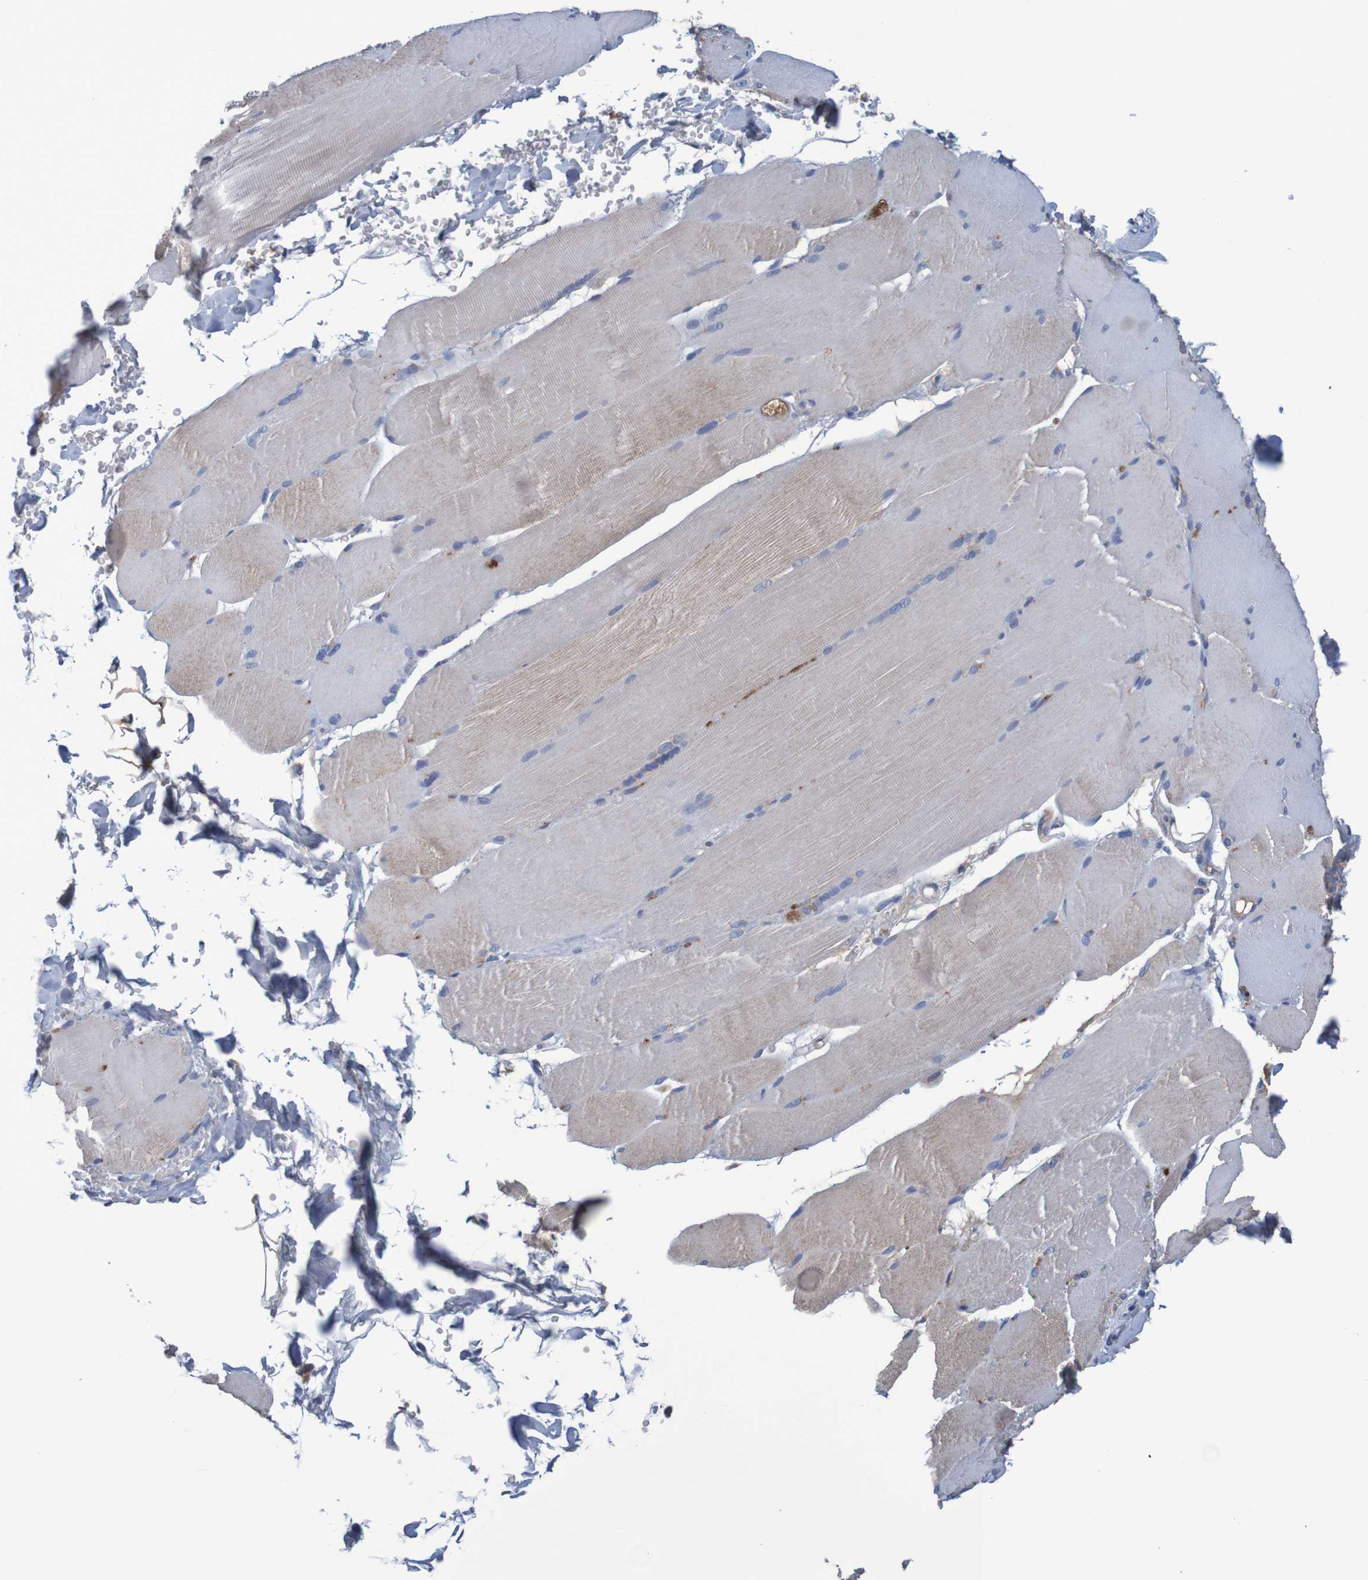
{"staining": {"intensity": "weak", "quantity": ">75%", "location": "cytoplasmic/membranous"}, "tissue": "skeletal muscle", "cell_type": "Myocytes", "image_type": "normal", "snomed": [{"axis": "morphology", "description": "Normal tissue, NOS"}, {"axis": "topography", "description": "Skin"}, {"axis": "topography", "description": "Skeletal muscle"}], "caption": "Immunohistochemistry (IHC) of unremarkable human skeletal muscle exhibits low levels of weak cytoplasmic/membranous expression in approximately >75% of myocytes. Nuclei are stained in blue.", "gene": "LTA", "patient": {"sex": "male", "age": 83}}